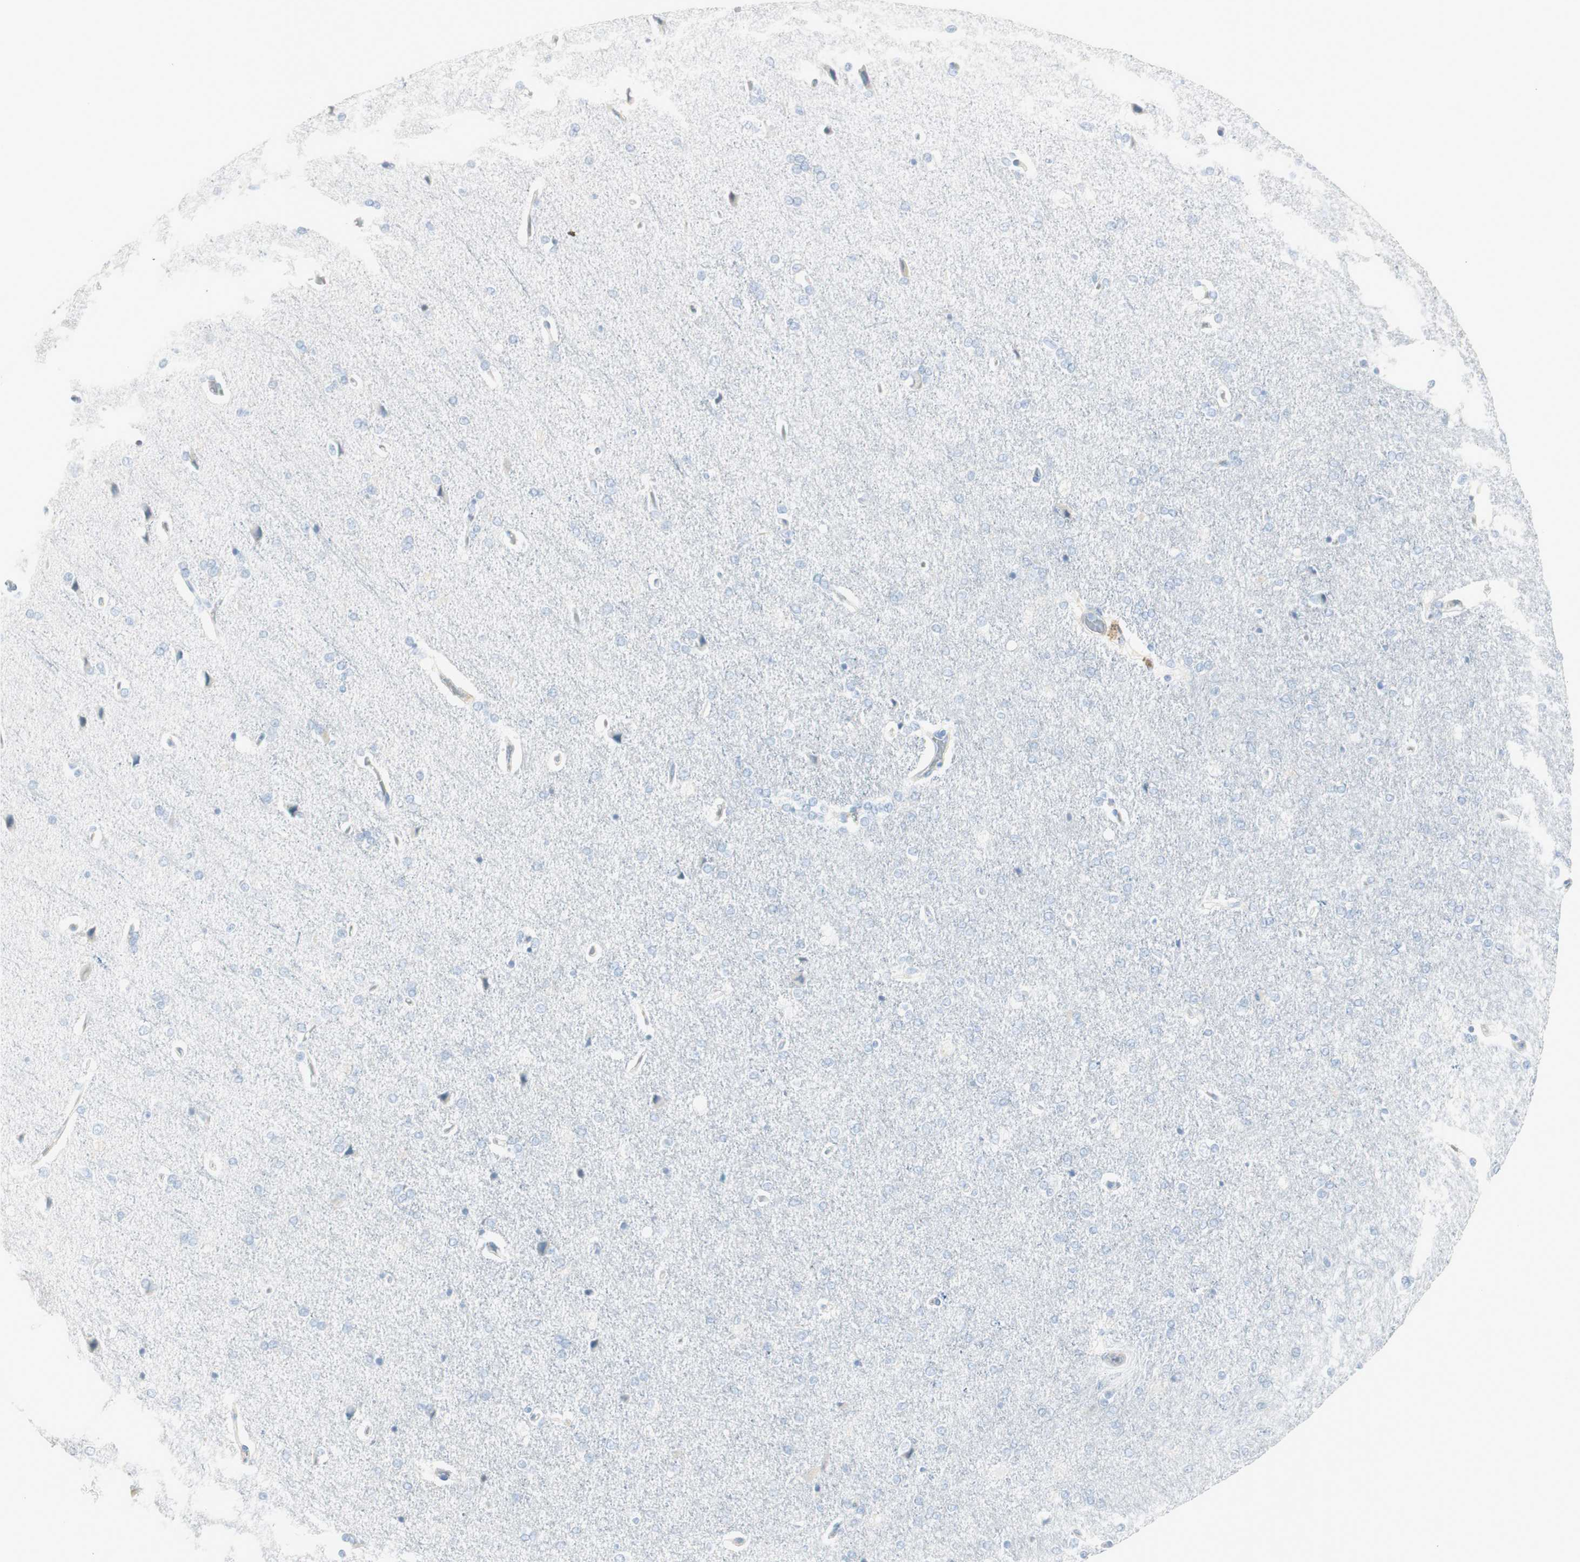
{"staining": {"intensity": "negative", "quantity": "none", "location": "none"}, "tissue": "cerebral cortex", "cell_type": "Endothelial cells", "image_type": "normal", "snomed": [{"axis": "morphology", "description": "Normal tissue, NOS"}, {"axis": "topography", "description": "Cerebral cortex"}], "caption": "High magnification brightfield microscopy of normal cerebral cortex stained with DAB (brown) and counterstained with hematoxylin (blue): endothelial cells show no significant staining.", "gene": "CDHR5", "patient": {"sex": "male", "age": 62}}